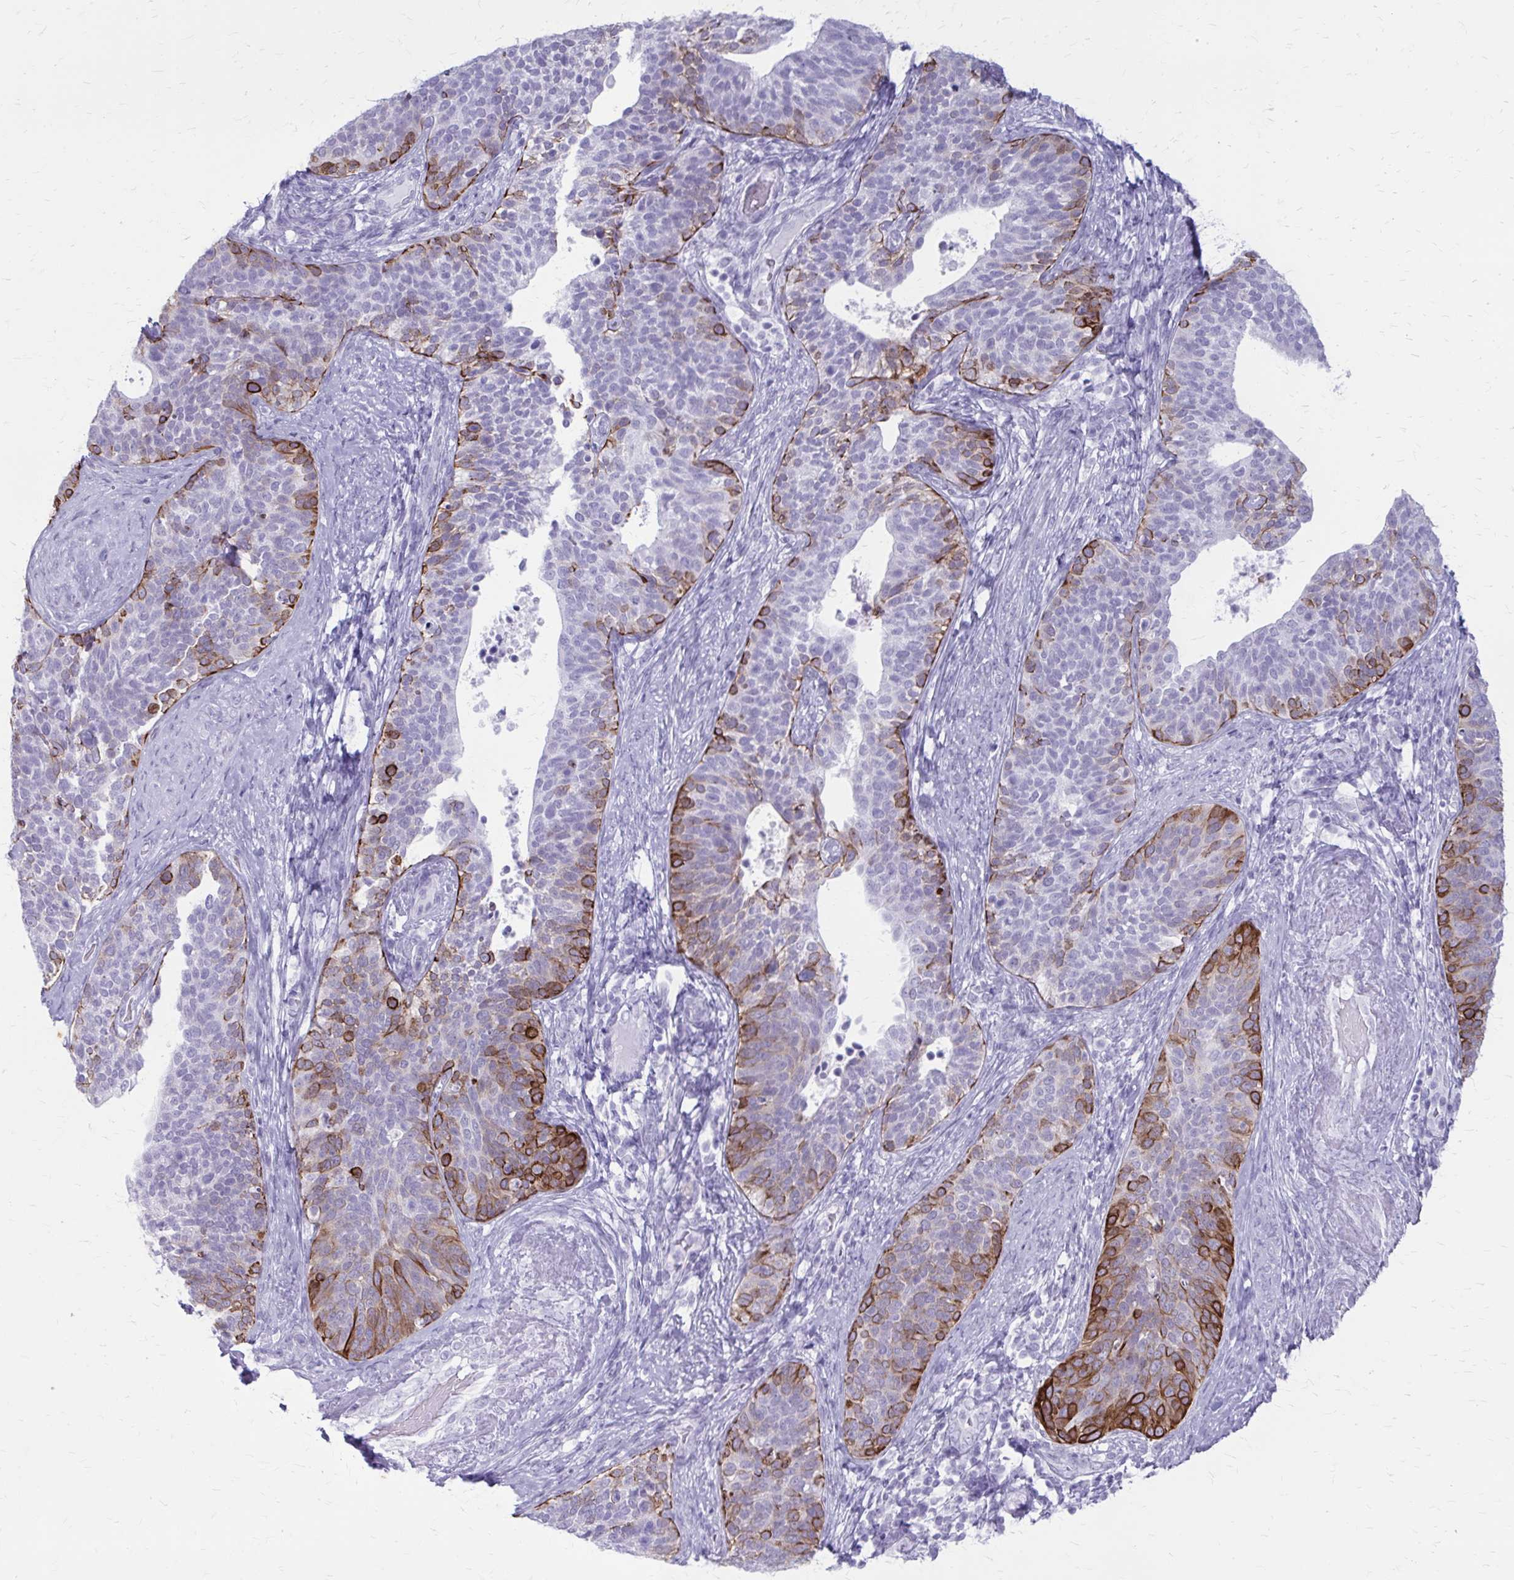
{"staining": {"intensity": "strong", "quantity": "25%-75%", "location": "cytoplasmic/membranous"}, "tissue": "cervical cancer", "cell_type": "Tumor cells", "image_type": "cancer", "snomed": [{"axis": "morphology", "description": "Squamous cell carcinoma, NOS"}, {"axis": "topography", "description": "Cervix"}], "caption": "Immunohistochemistry (DAB) staining of human cervical cancer displays strong cytoplasmic/membranous protein positivity in about 25%-75% of tumor cells. (IHC, brightfield microscopy, high magnification).", "gene": "KRT5", "patient": {"sex": "female", "age": 69}}